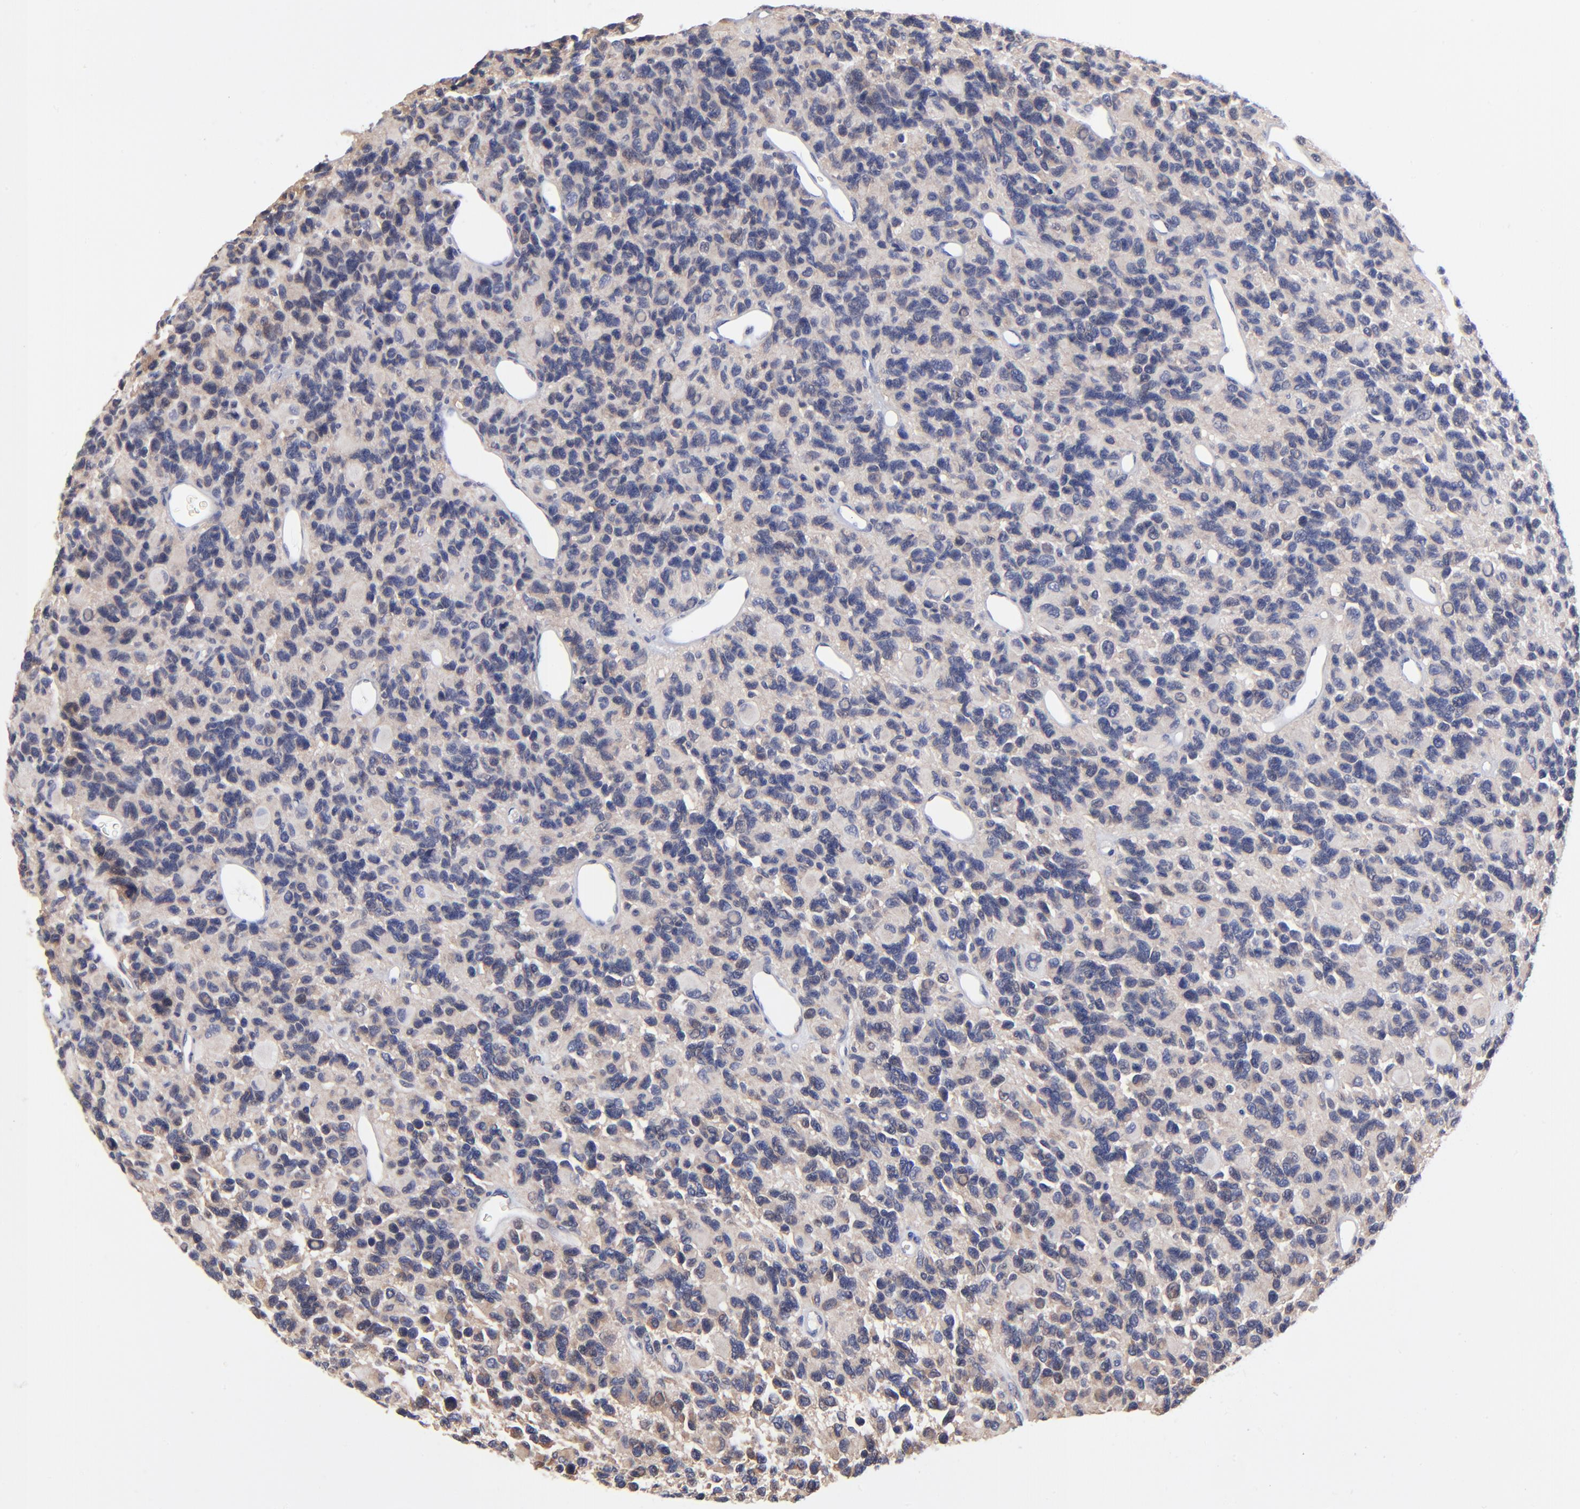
{"staining": {"intensity": "weak", "quantity": ">75%", "location": "cytoplasmic/membranous"}, "tissue": "glioma", "cell_type": "Tumor cells", "image_type": "cancer", "snomed": [{"axis": "morphology", "description": "Glioma, malignant, High grade"}, {"axis": "topography", "description": "Brain"}], "caption": "Protein staining by IHC shows weak cytoplasmic/membranous staining in about >75% of tumor cells in glioma. The staining was performed using DAB (3,3'-diaminobenzidine) to visualize the protein expression in brown, while the nuclei were stained in blue with hematoxylin (Magnification: 20x).", "gene": "FBXO8", "patient": {"sex": "male", "age": 77}}